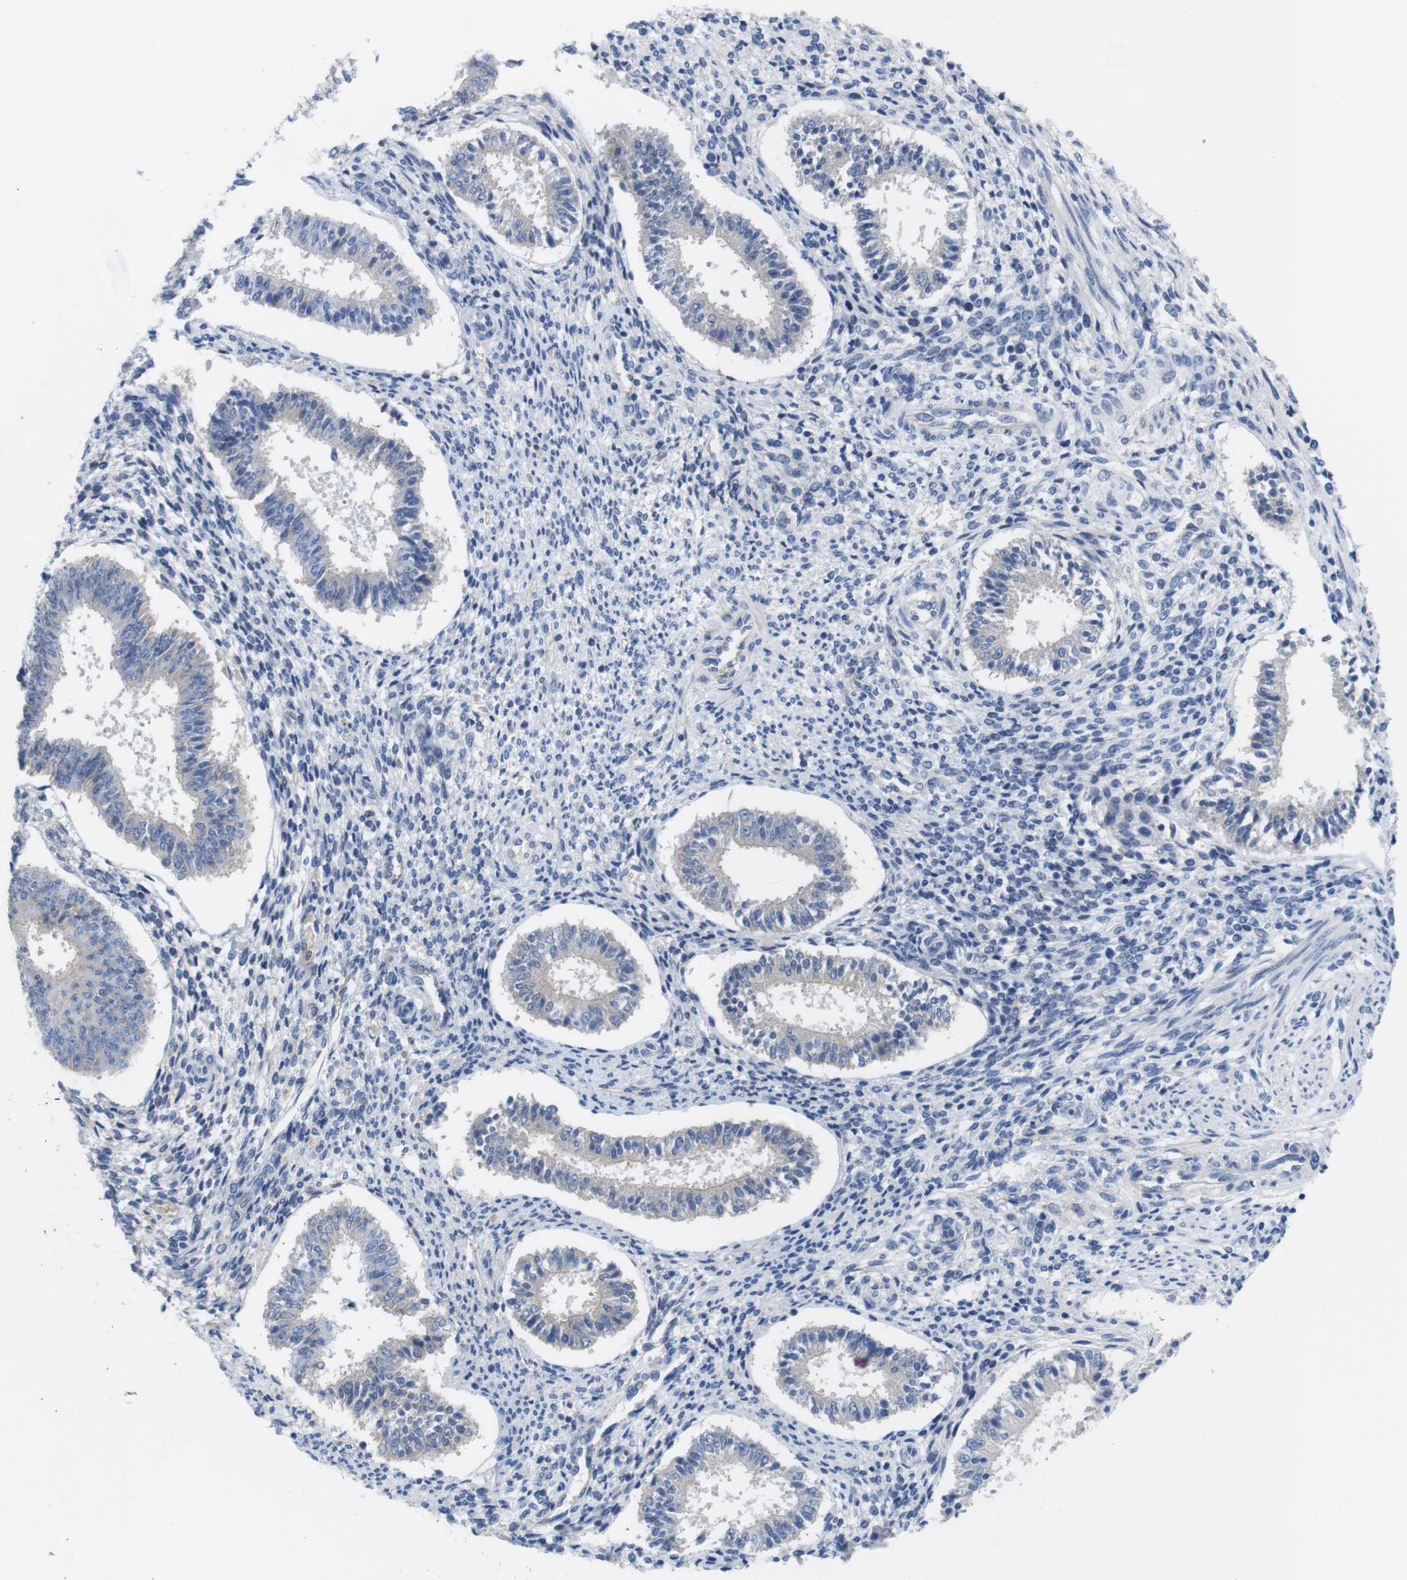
{"staining": {"intensity": "weak", "quantity": "<25%", "location": "cytoplasmic/membranous"}, "tissue": "endometrium", "cell_type": "Cells in endometrial stroma", "image_type": "normal", "snomed": [{"axis": "morphology", "description": "Normal tissue, NOS"}, {"axis": "topography", "description": "Endometrium"}], "caption": "Immunohistochemical staining of normal human endometrium displays no significant positivity in cells in endometrial stroma.", "gene": "C1RL", "patient": {"sex": "female", "age": 35}}